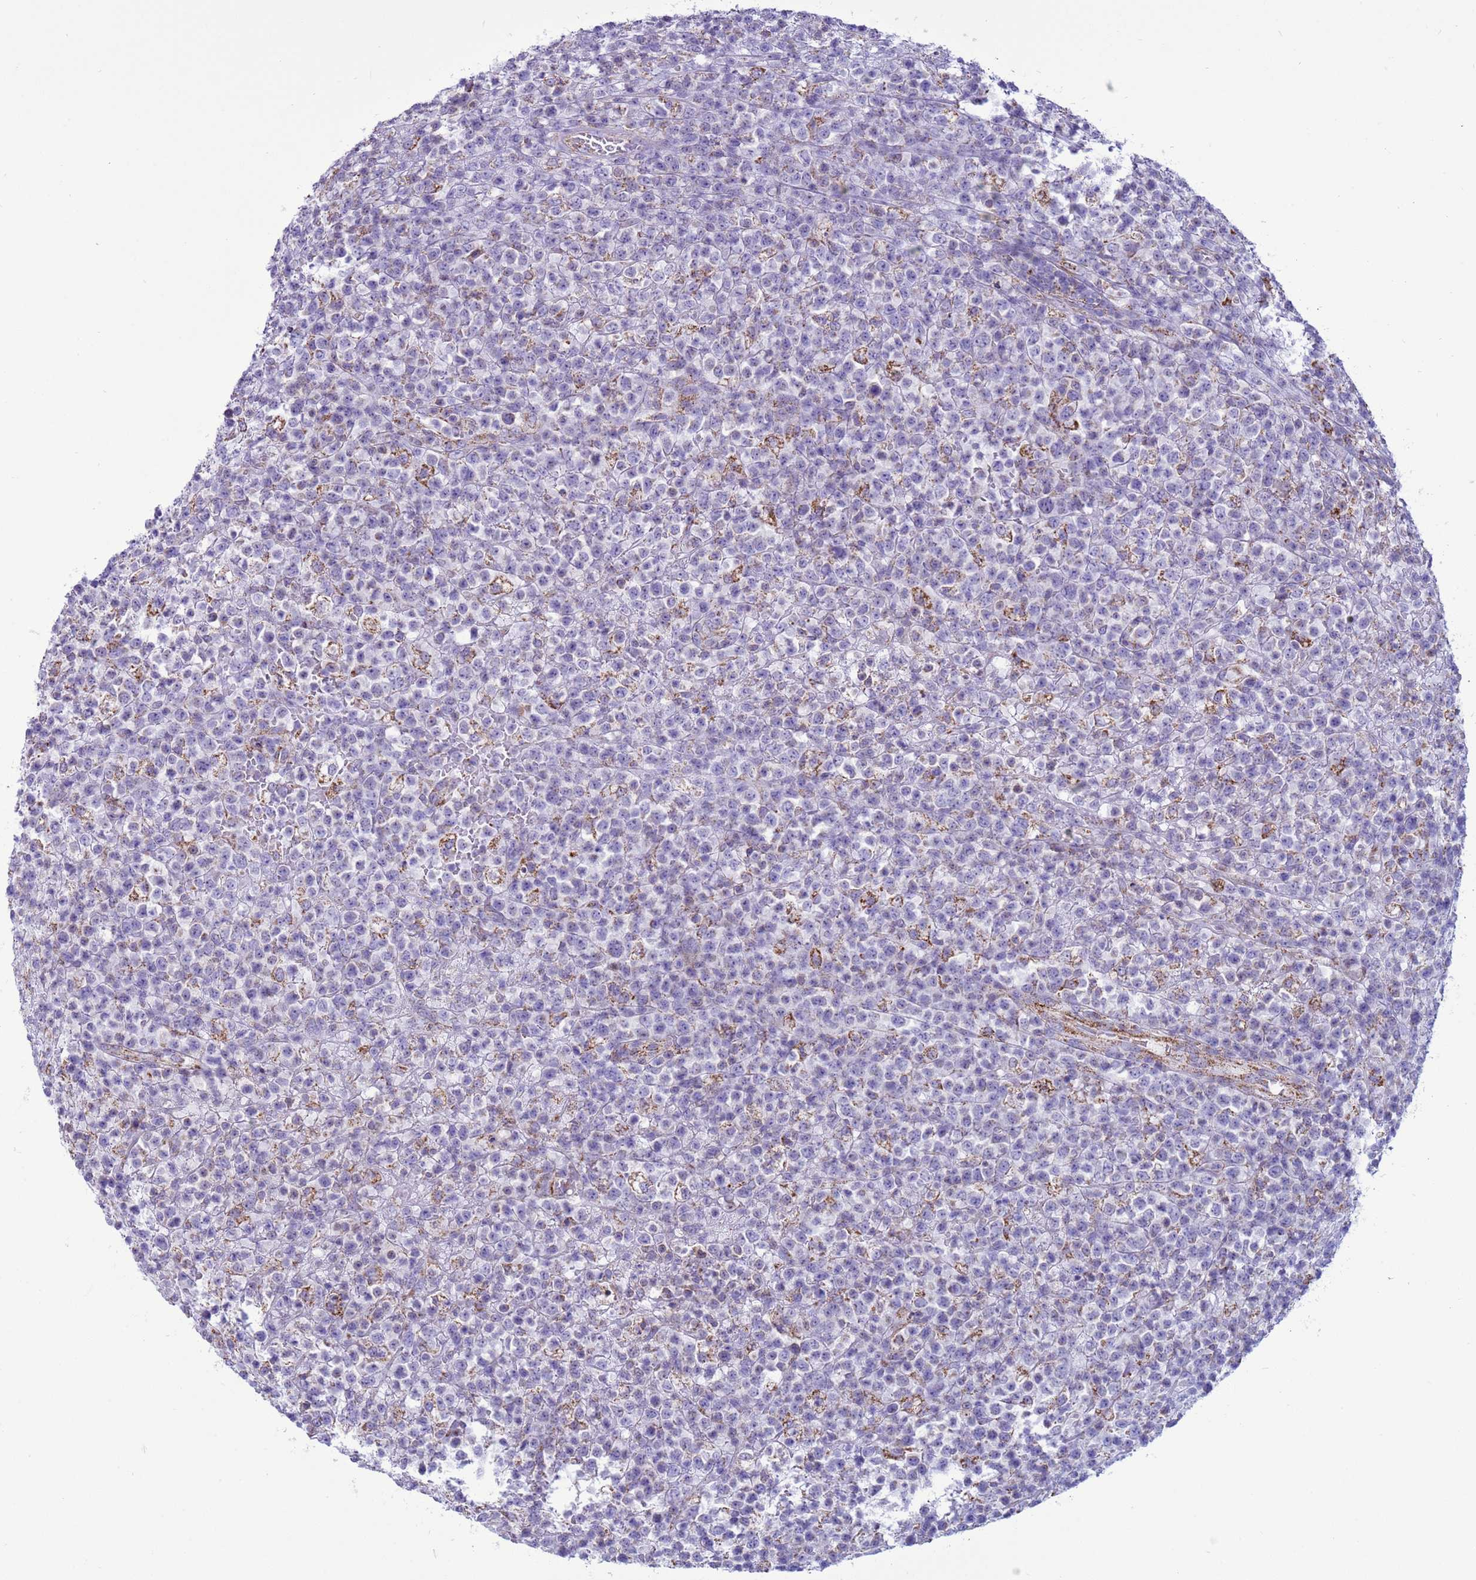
{"staining": {"intensity": "negative", "quantity": "none", "location": "none"}, "tissue": "lymphoma", "cell_type": "Tumor cells", "image_type": "cancer", "snomed": [{"axis": "morphology", "description": "Malignant lymphoma, non-Hodgkin's type, High grade"}, {"axis": "topography", "description": "Colon"}], "caption": "Histopathology image shows no significant protein staining in tumor cells of lymphoma.", "gene": "NCALD", "patient": {"sex": "female", "age": 53}}